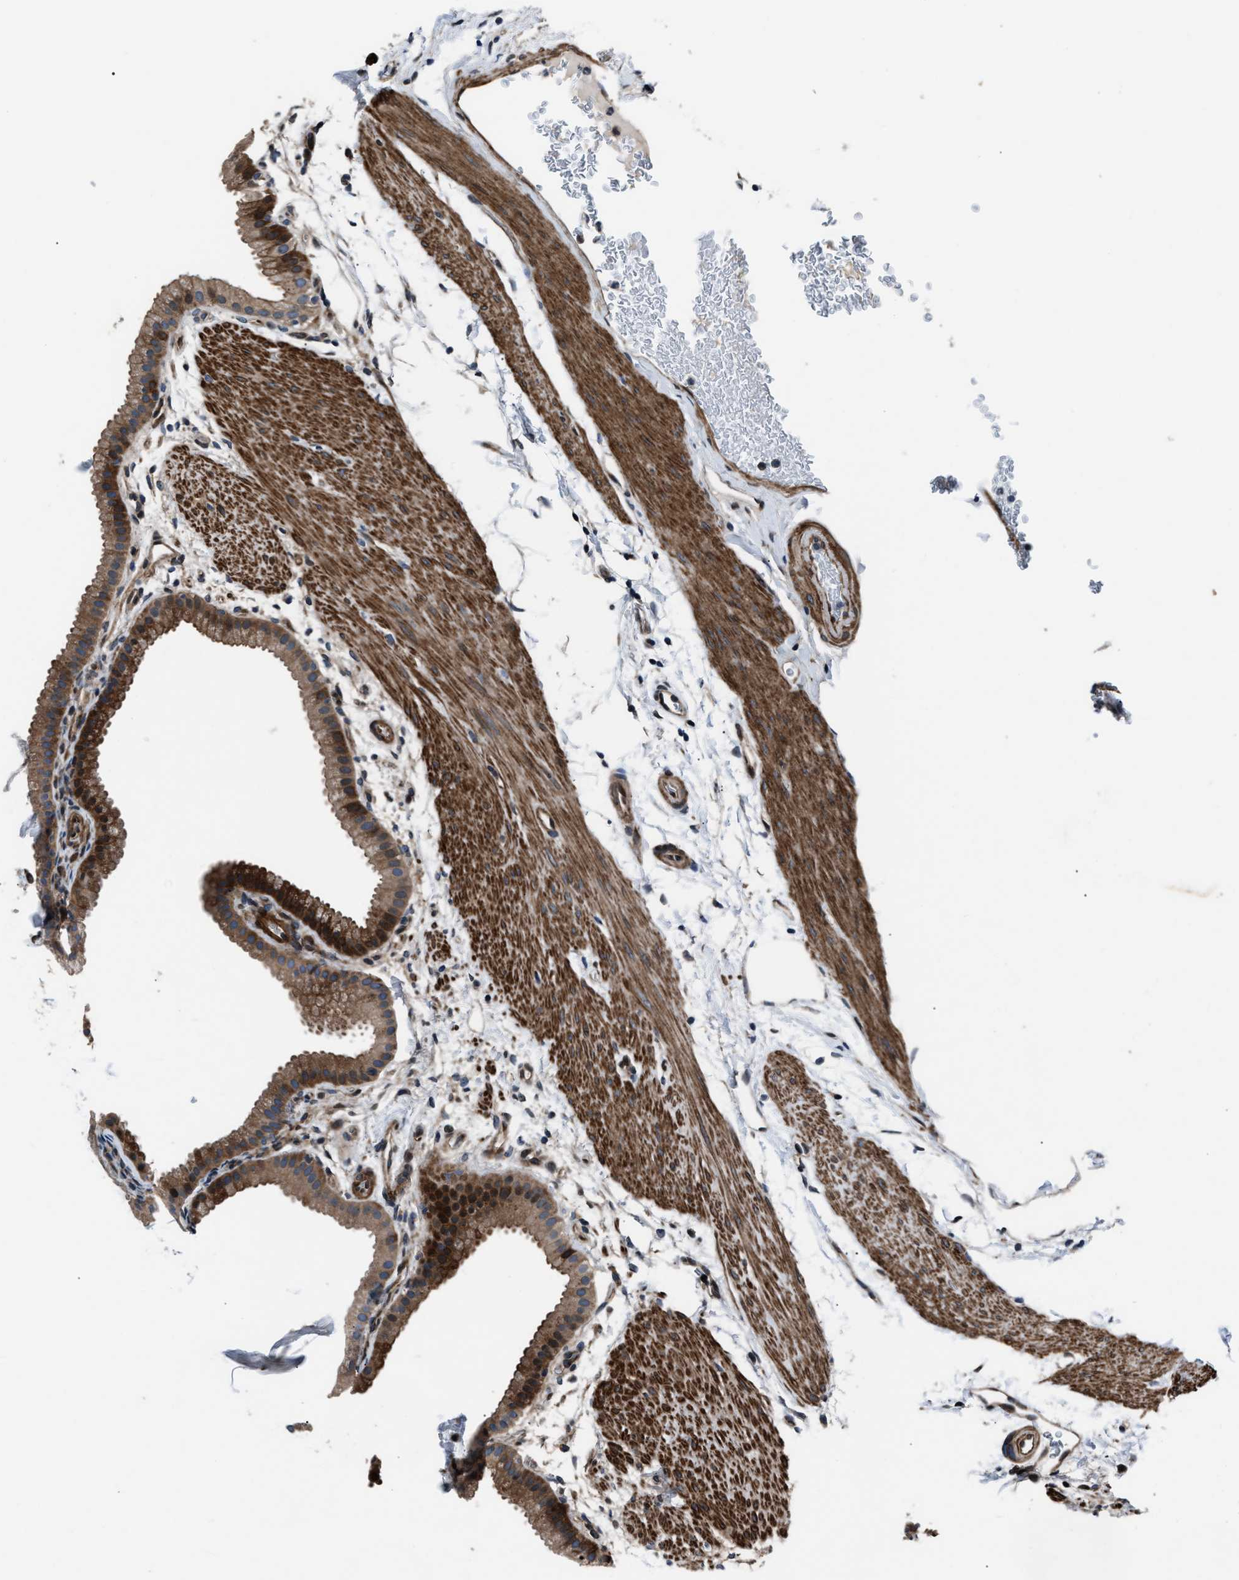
{"staining": {"intensity": "strong", "quantity": ">75%", "location": "cytoplasmic/membranous"}, "tissue": "gallbladder", "cell_type": "Glandular cells", "image_type": "normal", "snomed": [{"axis": "morphology", "description": "Normal tissue, NOS"}, {"axis": "topography", "description": "Gallbladder"}], "caption": "Approximately >75% of glandular cells in normal human gallbladder exhibit strong cytoplasmic/membranous protein staining as visualized by brown immunohistochemical staining.", "gene": "DYNC2I1", "patient": {"sex": "female", "age": 64}}